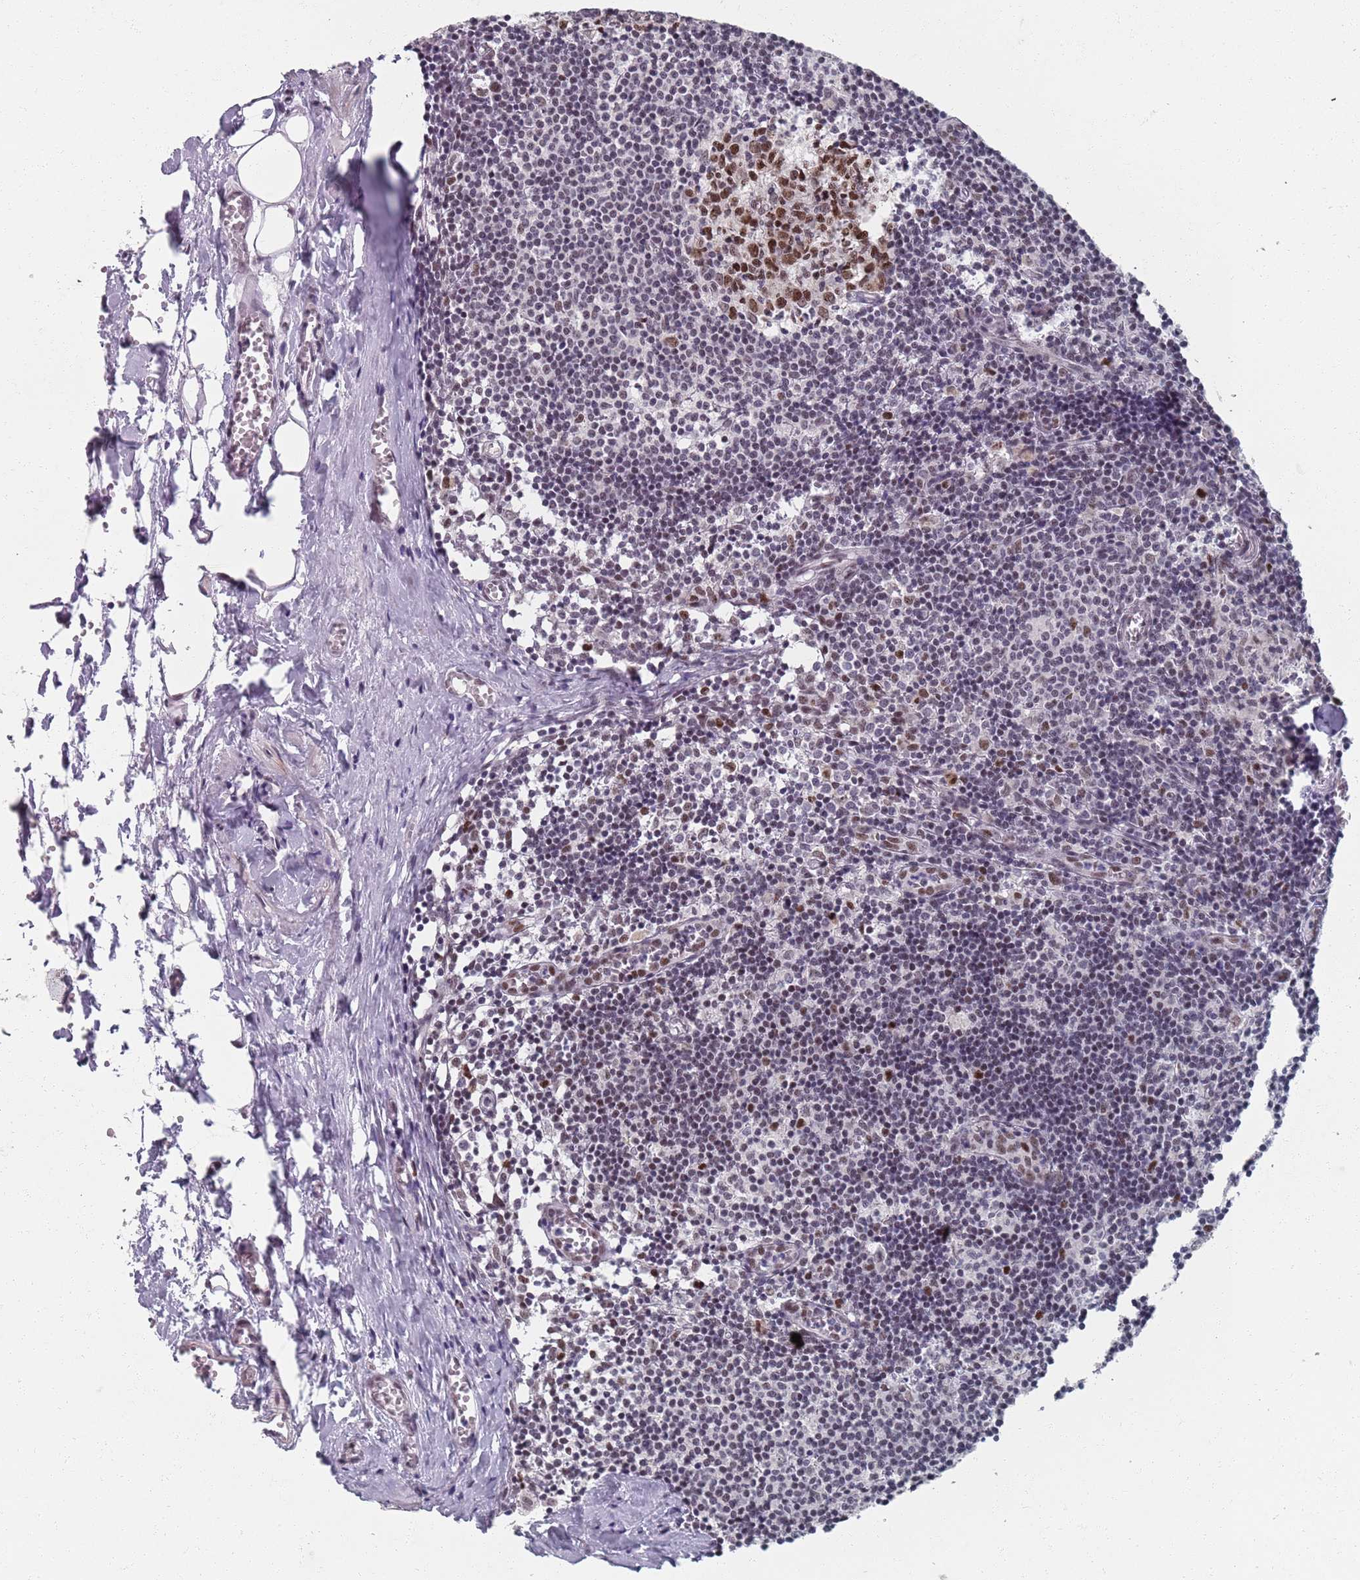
{"staining": {"intensity": "strong", "quantity": ">75%", "location": "nuclear"}, "tissue": "lymph node", "cell_type": "Germinal center cells", "image_type": "normal", "snomed": [{"axis": "morphology", "description": "Normal tissue, NOS"}, {"axis": "topography", "description": "Lymph node"}], "caption": "A brown stain shows strong nuclear positivity of a protein in germinal center cells of normal human lymph node.", "gene": "SAMD1", "patient": {"sex": "female", "age": 42}}